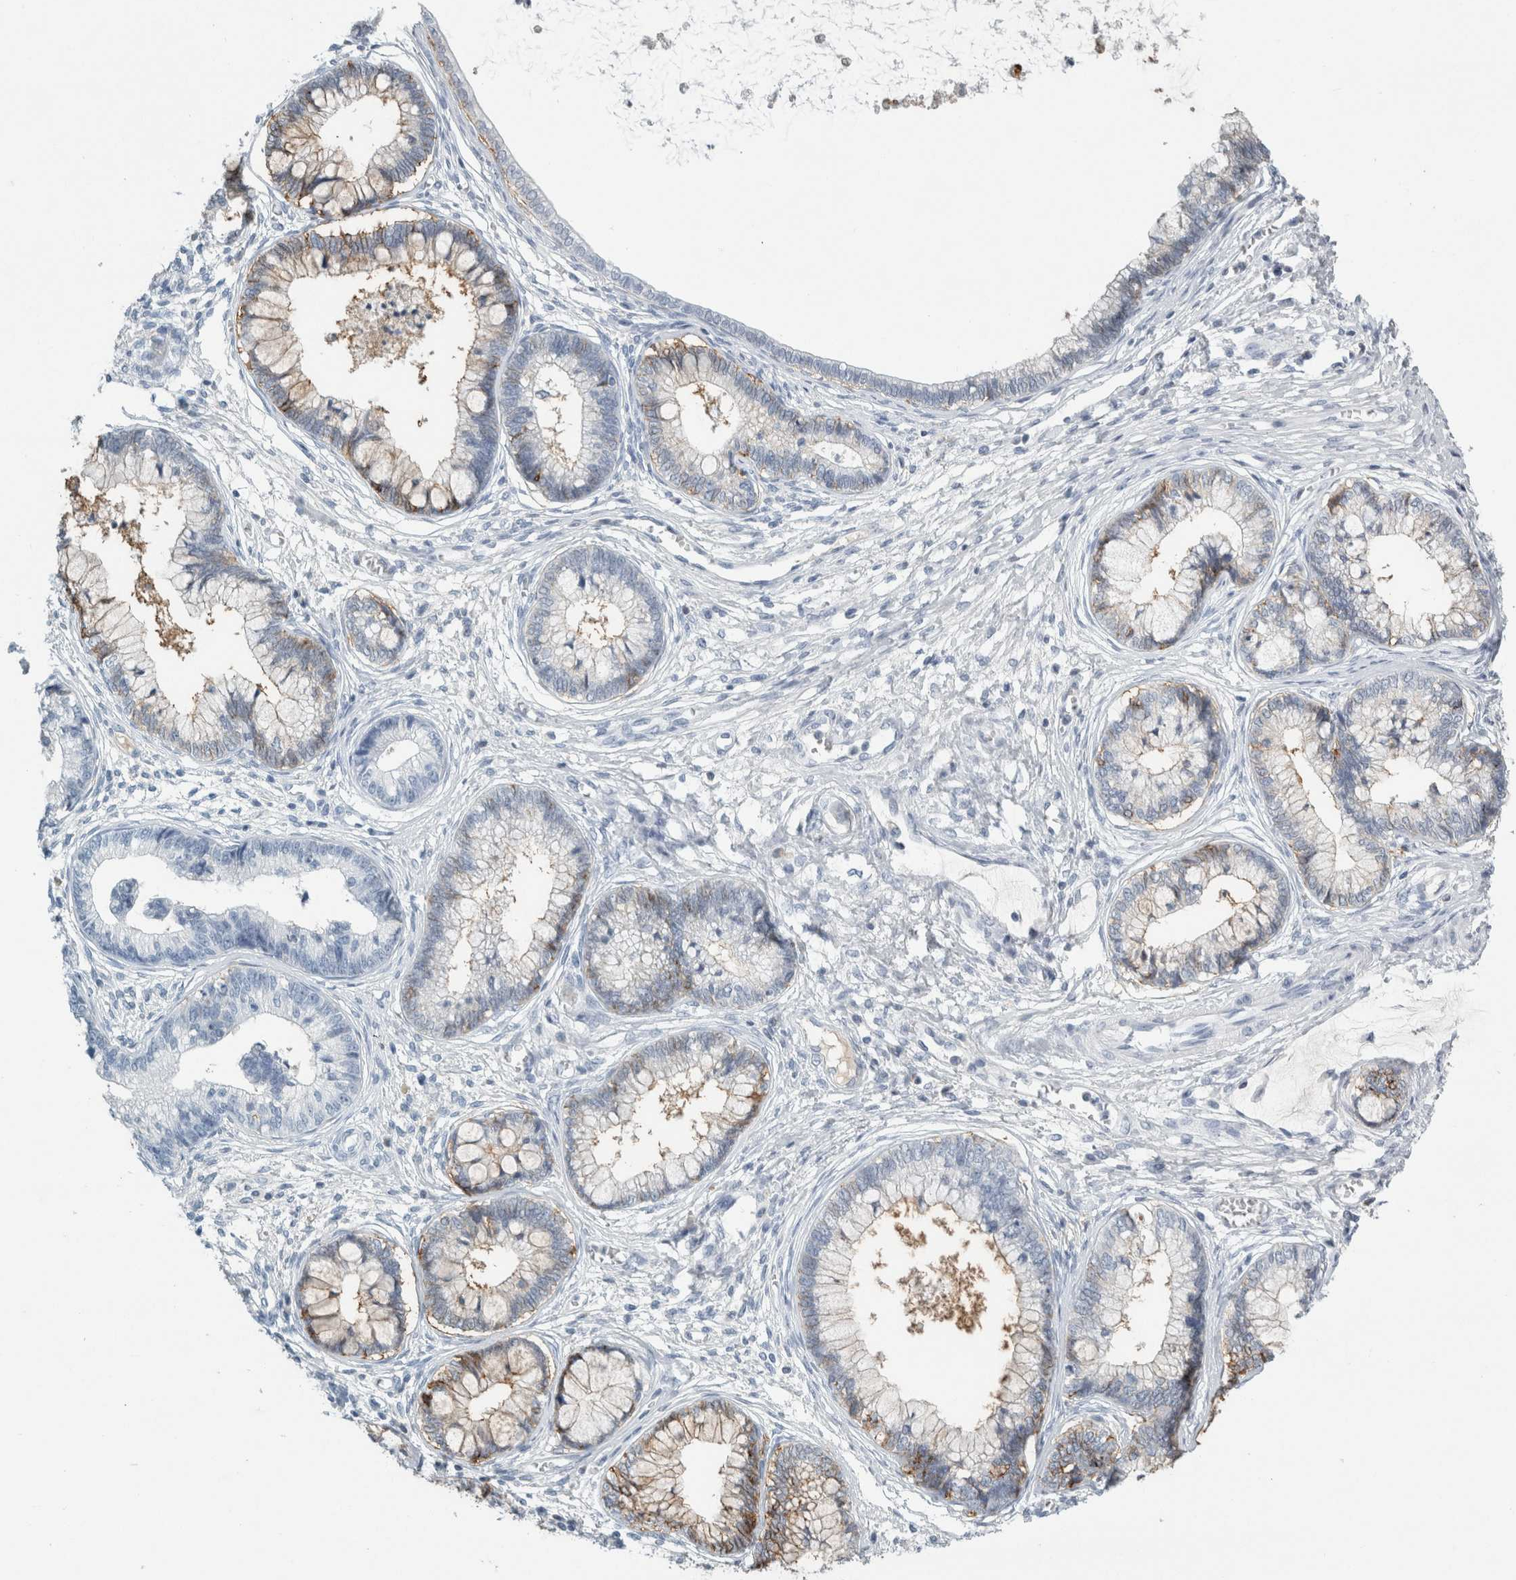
{"staining": {"intensity": "weak", "quantity": "<25%", "location": "cytoplasmic/membranous"}, "tissue": "cervical cancer", "cell_type": "Tumor cells", "image_type": "cancer", "snomed": [{"axis": "morphology", "description": "Adenocarcinoma, NOS"}, {"axis": "topography", "description": "Cervix"}], "caption": "Tumor cells show no significant protein expression in cervical adenocarcinoma.", "gene": "TSPAN8", "patient": {"sex": "female", "age": 44}}